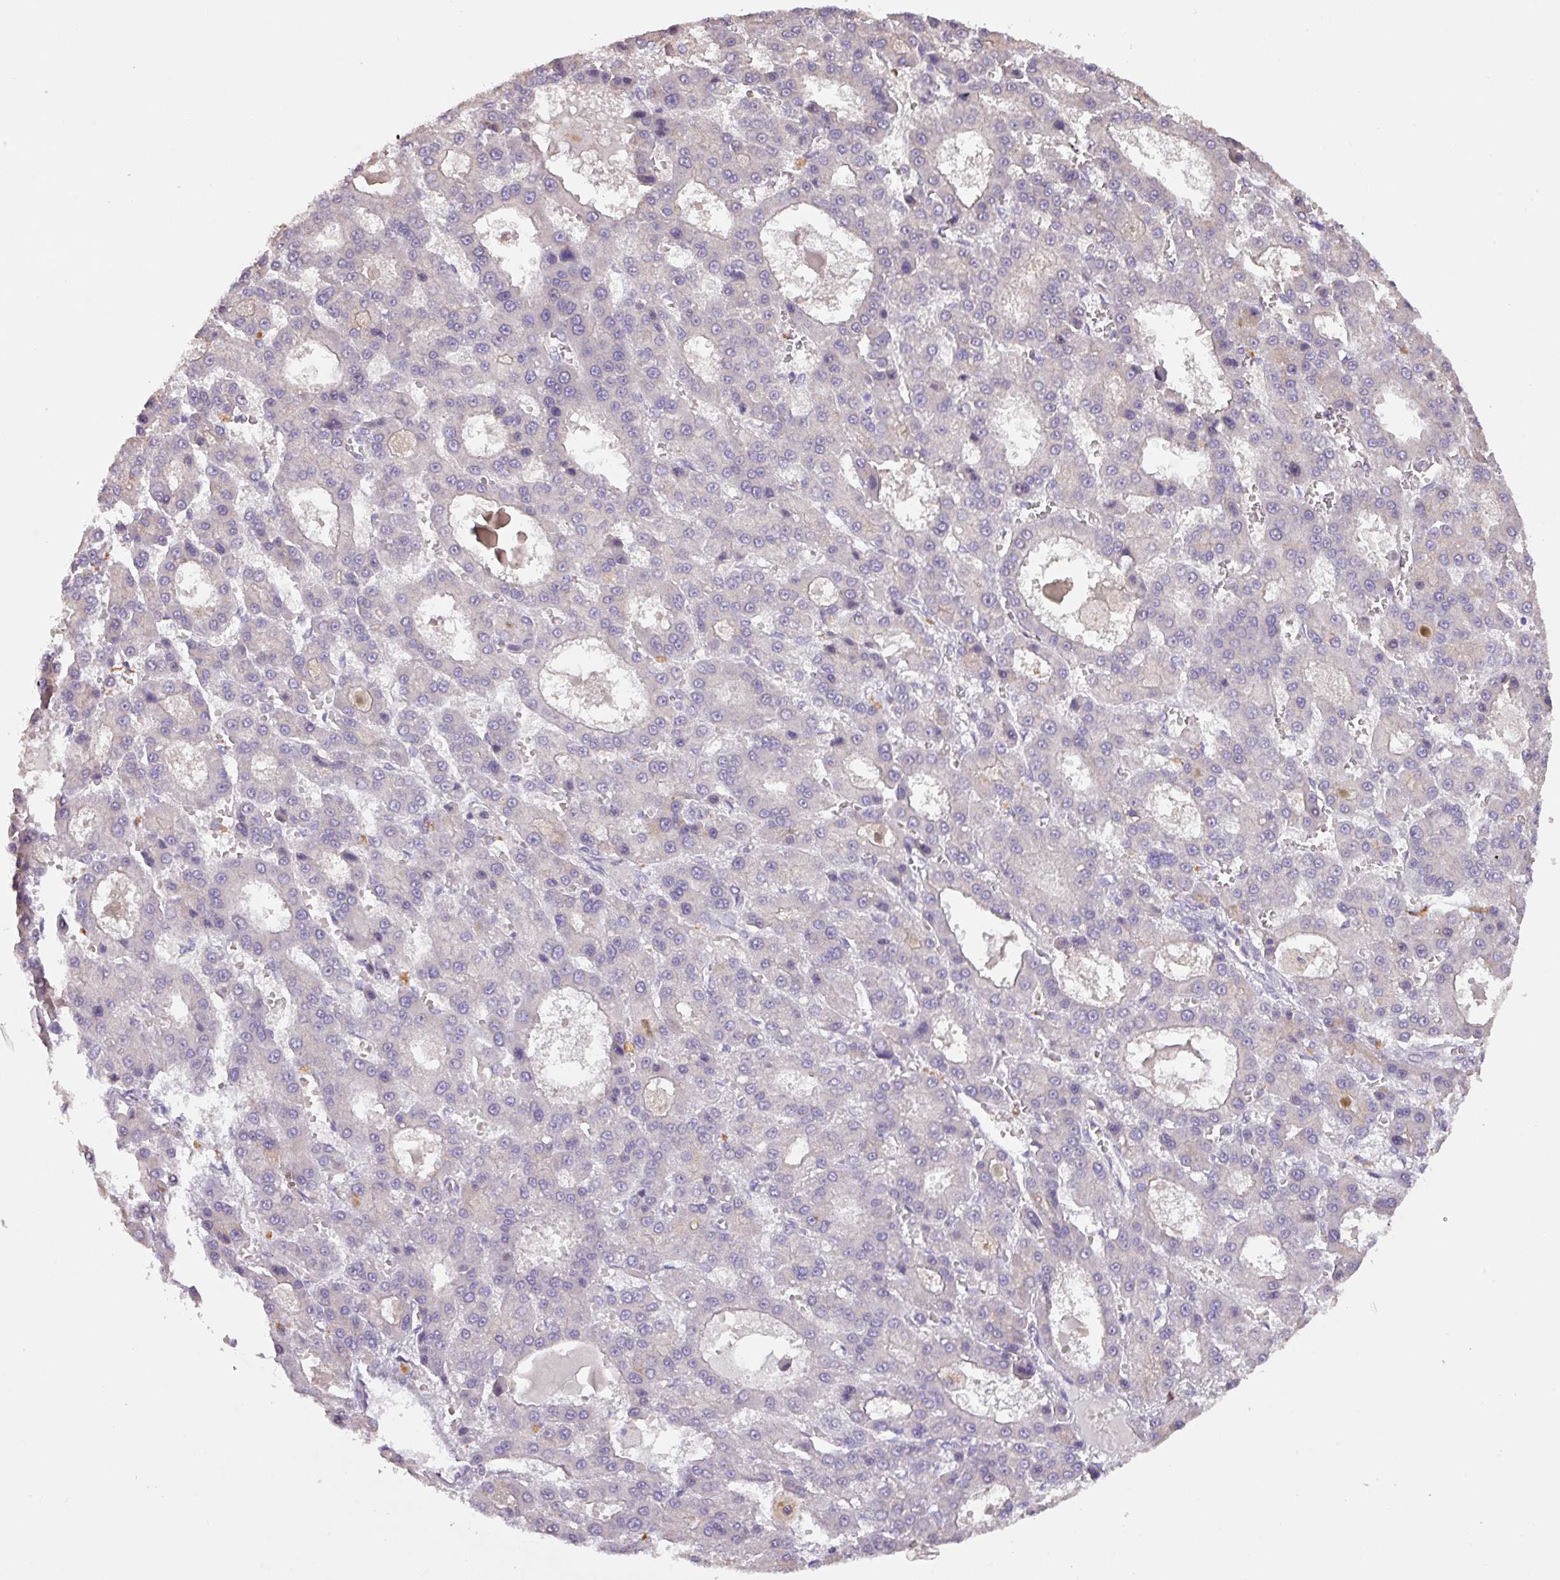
{"staining": {"intensity": "negative", "quantity": "none", "location": "none"}, "tissue": "liver cancer", "cell_type": "Tumor cells", "image_type": "cancer", "snomed": [{"axis": "morphology", "description": "Carcinoma, Hepatocellular, NOS"}, {"axis": "topography", "description": "Liver"}], "caption": "This is a histopathology image of immunohistochemistry (IHC) staining of hepatocellular carcinoma (liver), which shows no expression in tumor cells.", "gene": "PRADC1", "patient": {"sex": "male", "age": 70}}